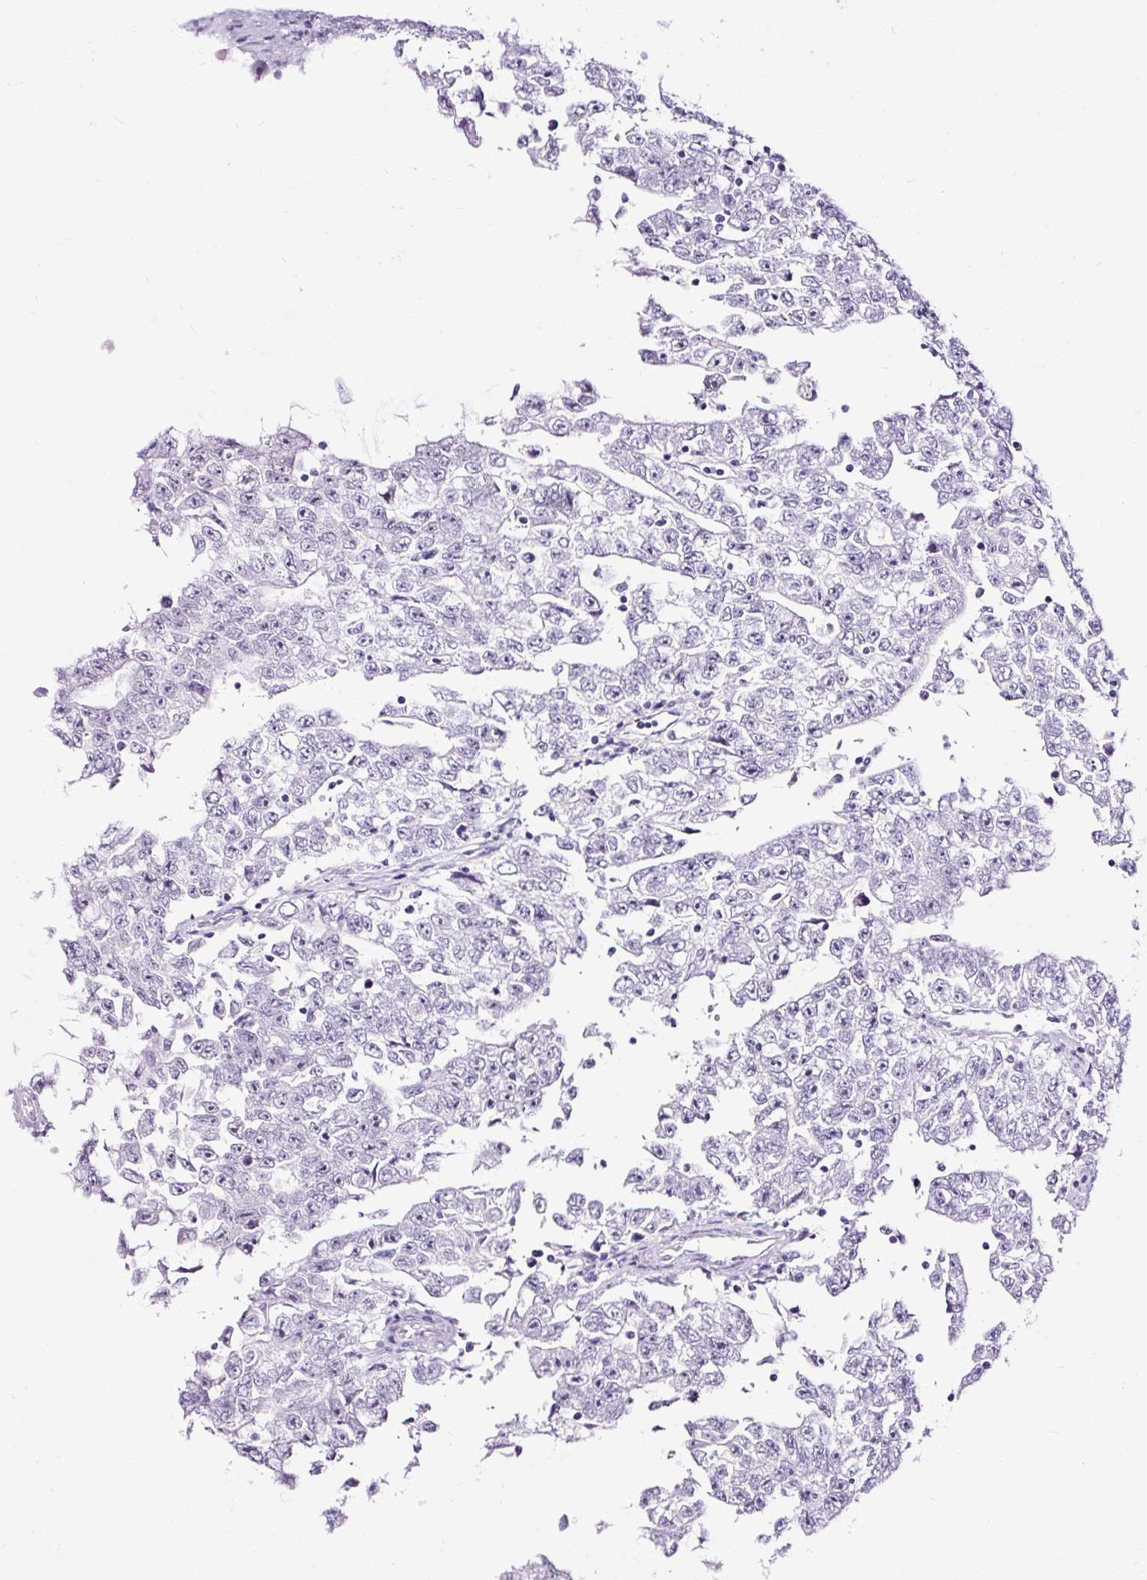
{"staining": {"intensity": "negative", "quantity": "none", "location": "none"}, "tissue": "testis cancer", "cell_type": "Tumor cells", "image_type": "cancer", "snomed": [{"axis": "morphology", "description": "Carcinoma, Embryonal, NOS"}, {"axis": "topography", "description": "Testis"}], "caption": "DAB immunohistochemical staining of human testis cancer displays no significant positivity in tumor cells.", "gene": "NPHS2", "patient": {"sex": "male", "age": 25}}